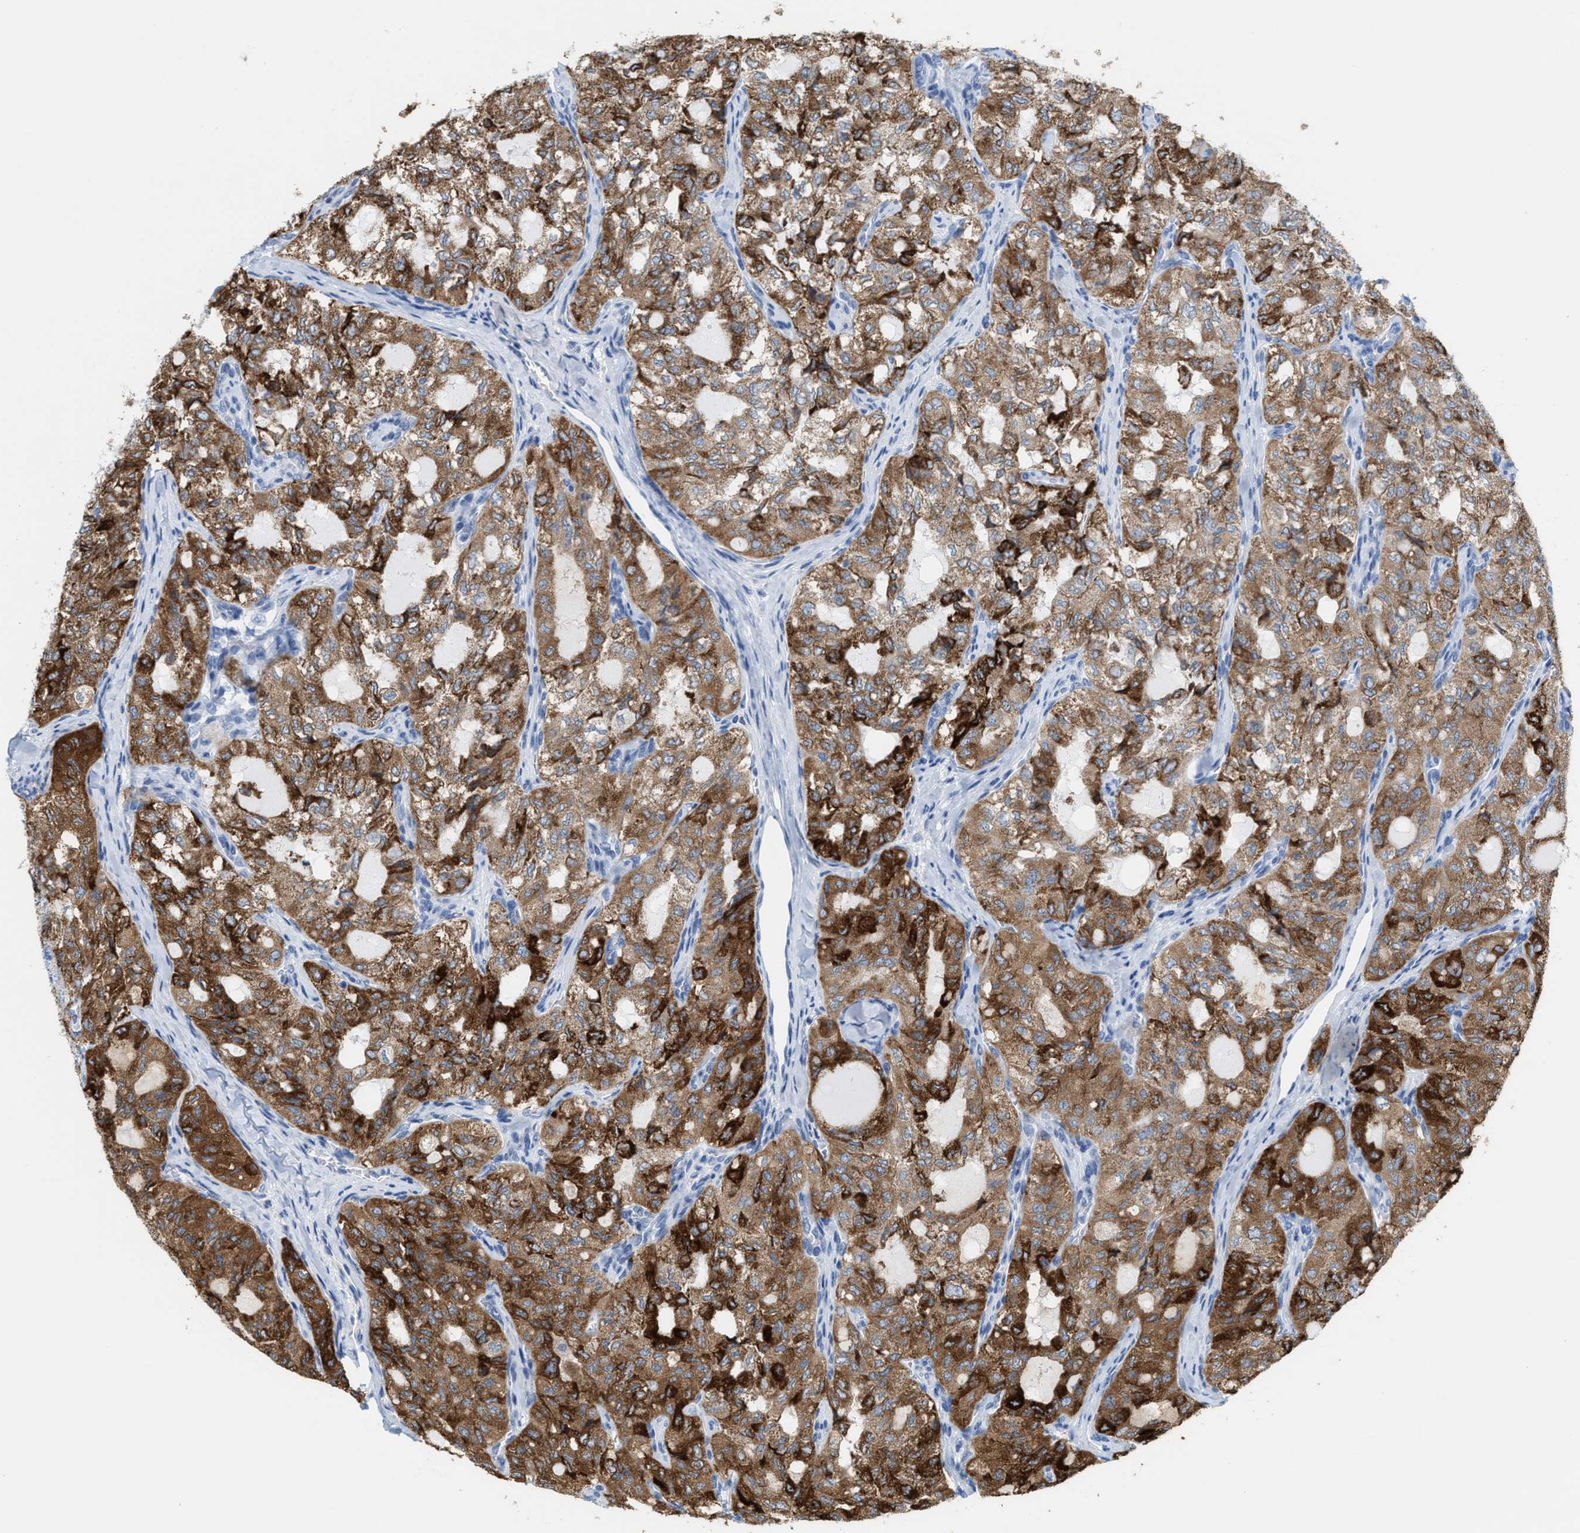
{"staining": {"intensity": "strong", "quantity": ">75%", "location": "cytoplasmic/membranous"}, "tissue": "thyroid cancer", "cell_type": "Tumor cells", "image_type": "cancer", "snomed": [{"axis": "morphology", "description": "Follicular adenoma carcinoma, NOS"}, {"axis": "topography", "description": "Thyroid gland"}], "caption": "Human follicular adenoma carcinoma (thyroid) stained with a protein marker exhibits strong staining in tumor cells.", "gene": "KIFC3", "patient": {"sex": "male", "age": 75}}